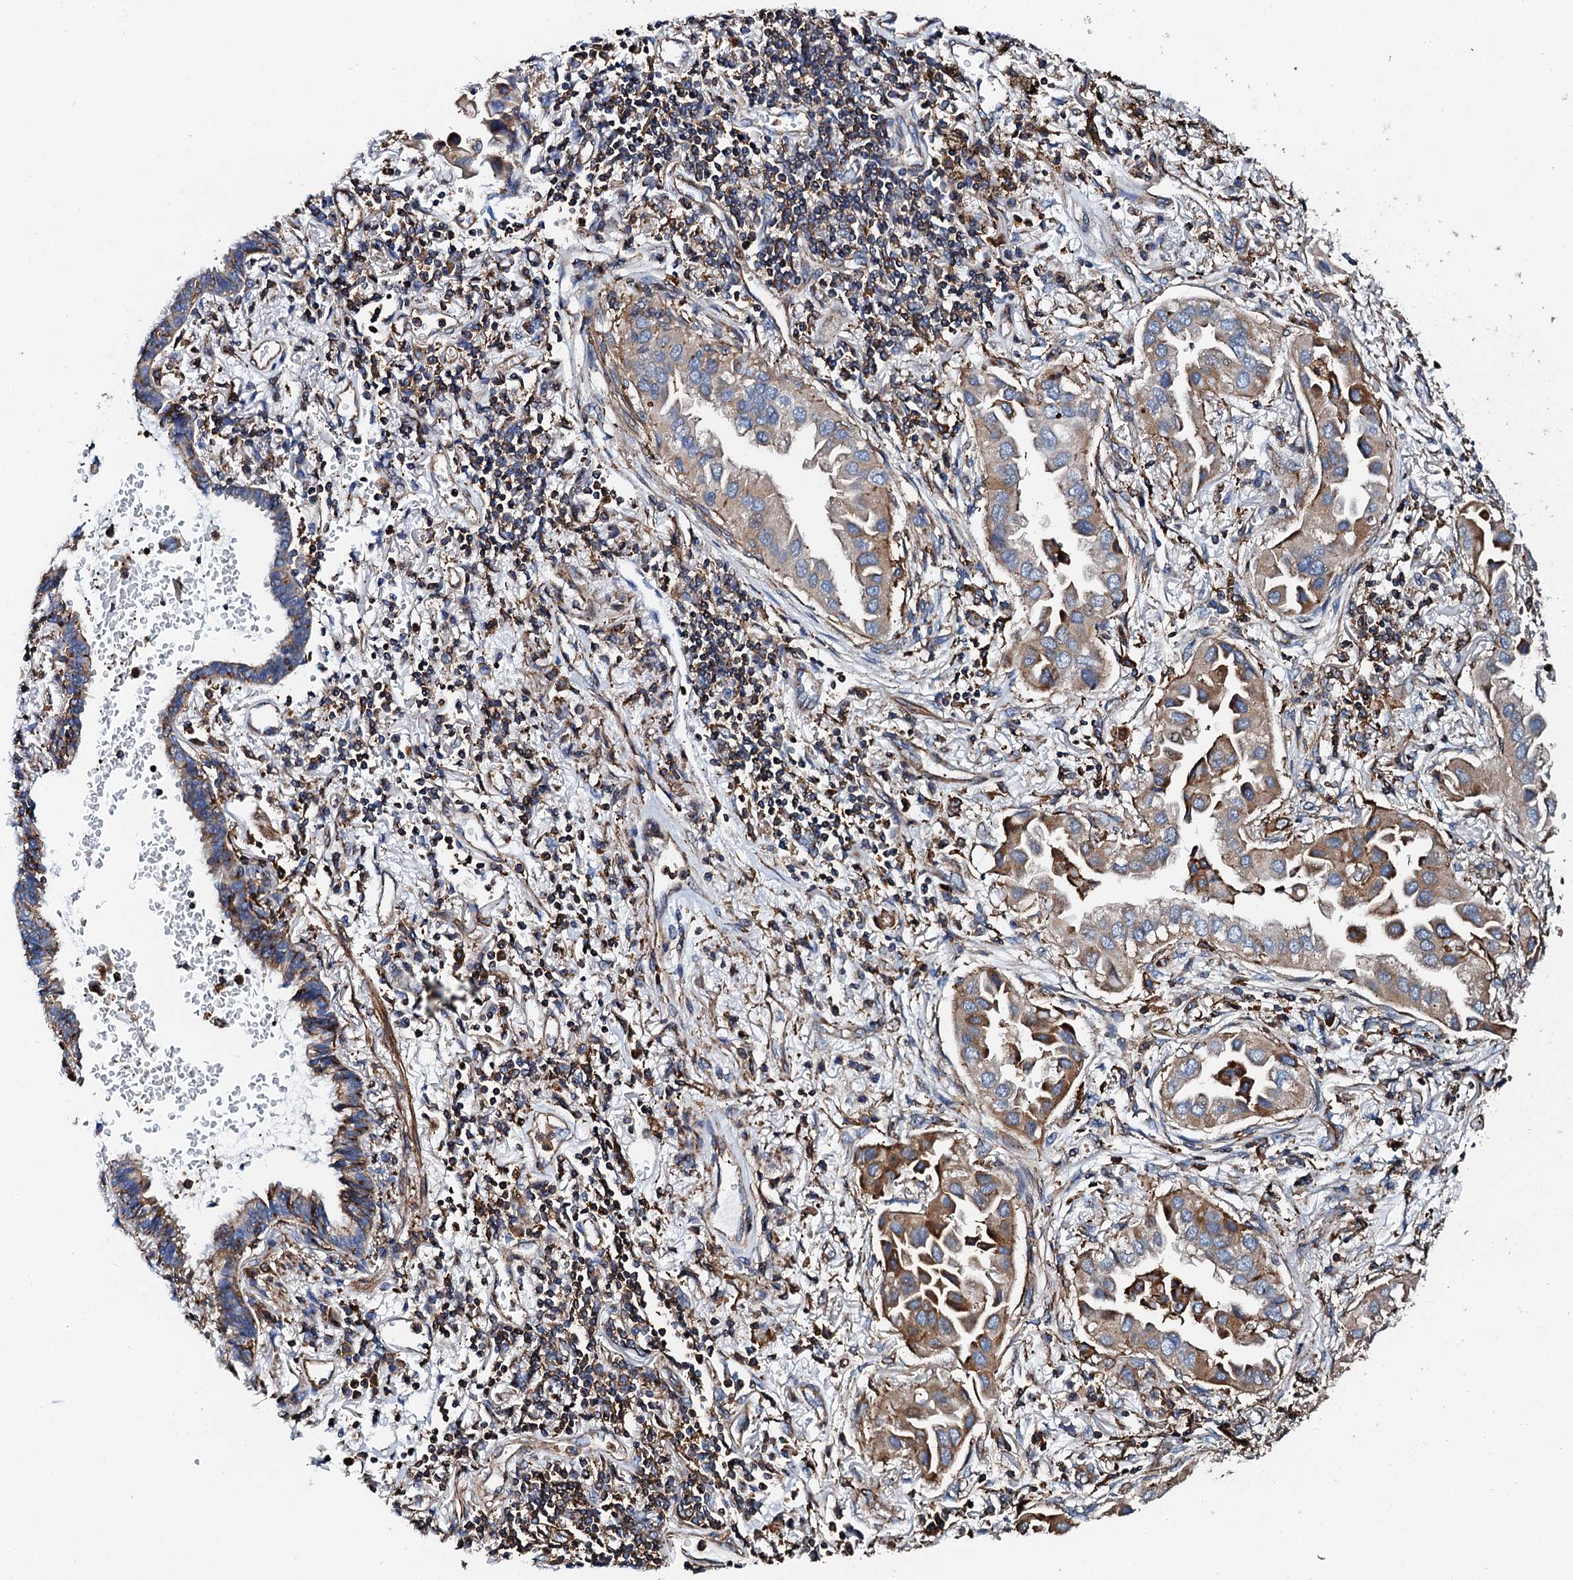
{"staining": {"intensity": "moderate", "quantity": "25%-75%", "location": "cytoplasmic/membranous"}, "tissue": "lung cancer", "cell_type": "Tumor cells", "image_type": "cancer", "snomed": [{"axis": "morphology", "description": "Adenocarcinoma, NOS"}, {"axis": "topography", "description": "Lung"}], "caption": "Tumor cells display medium levels of moderate cytoplasmic/membranous positivity in approximately 25%-75% of cells in human lung cancer.", "gene": "INTS10", "patient": {"sex": "female", "age": 76}}